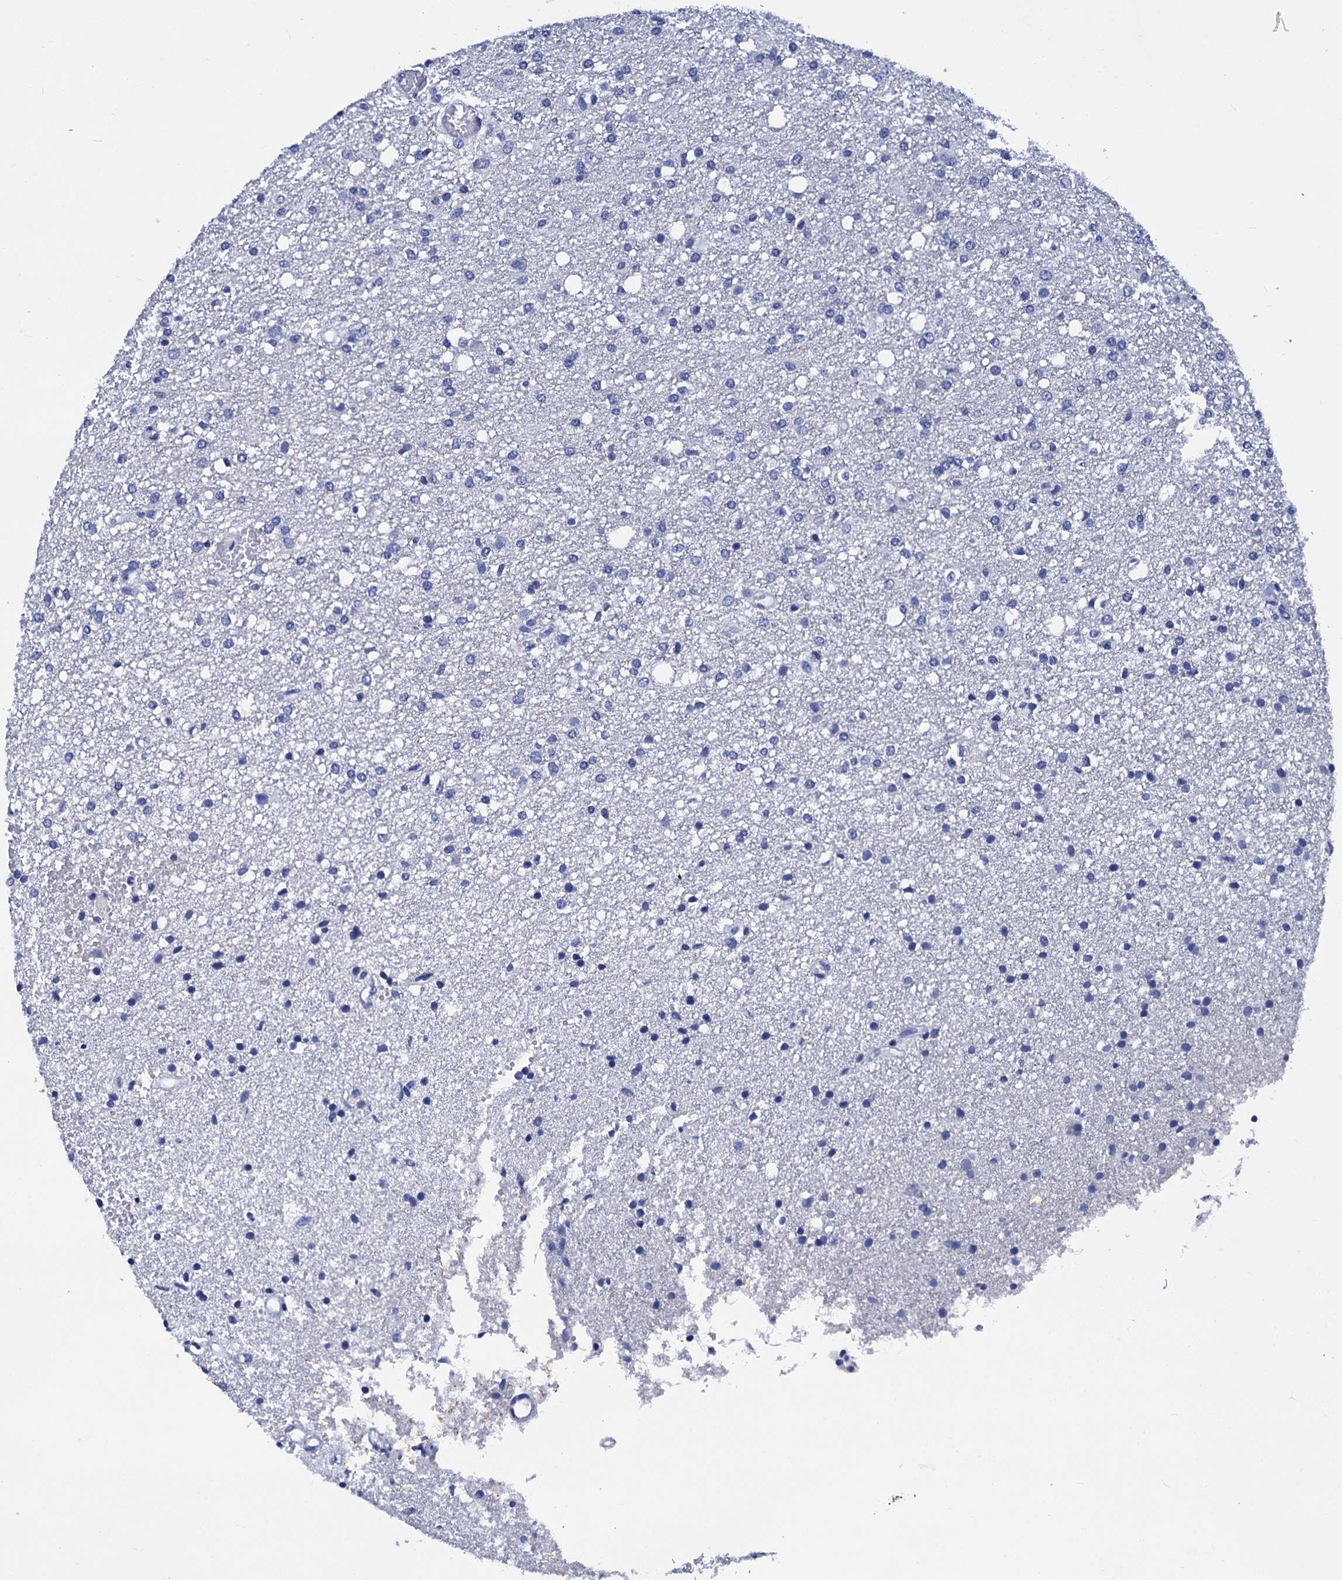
{"staining": {"intensity": "negative", "quantity": "none", "location": "none"}, "tissue": "glioma", "cell_type": "Tumor cells", "image_type": "cancer", "snomed": [{"axis": "morphology", "description": "Glioma, malignant, High grade"}, {"axis": "topography", "description": "Brain"}], "caption": "IHC of human glioma reveals no expression in tumor cells. (DAB (3,3'-diaminobenzidine) IHC with hematoxylin counter stain).", "gene": "MYBPC3", "patient": {"sex": "female", "age": 59}}